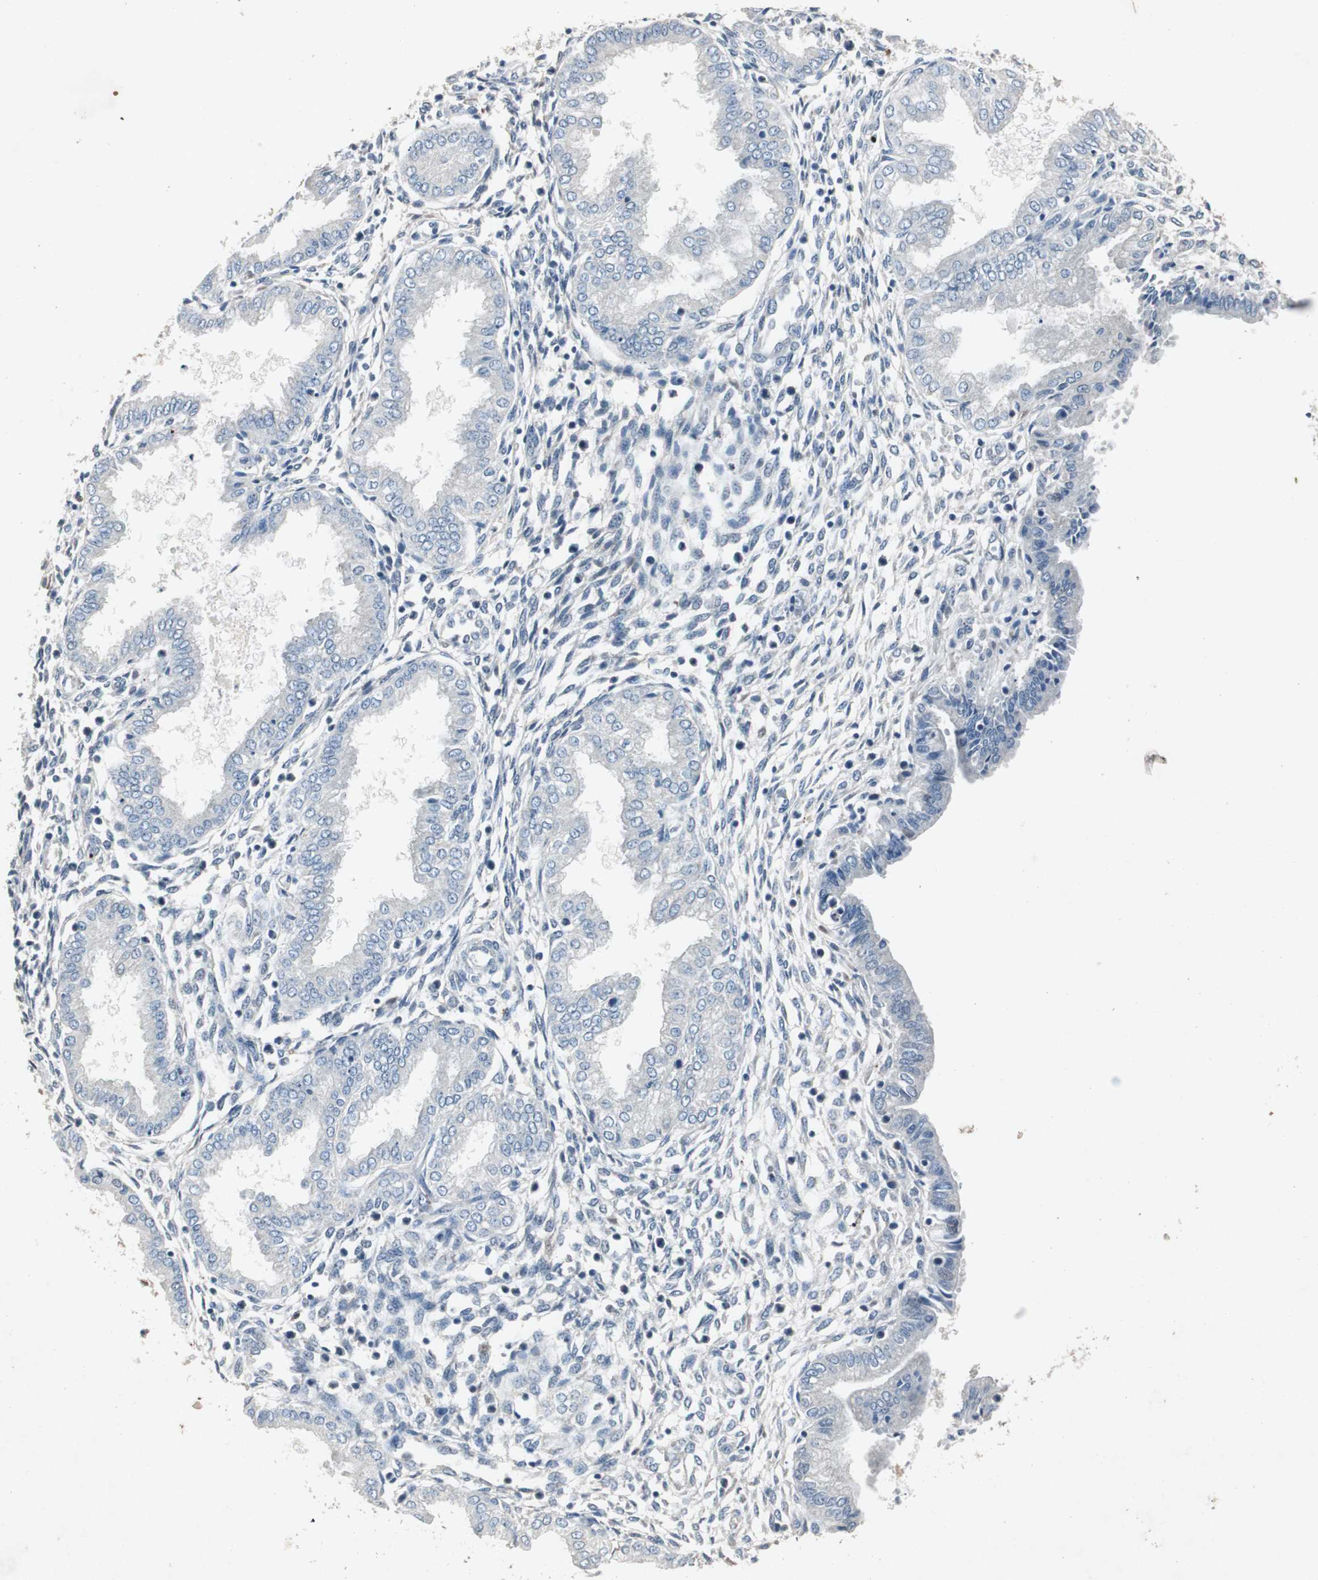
{"staining": {"intensity": "negative", "quantity": "none", "location": "none"}, "tissue": "endometrium", "cell_type": "Cells in endometrial stroma", "image_type": "normal", "snomed": [{"axis": "morphology", "description": "Normal tissue, NOS"}, {"axis": "topography", "description": "Endometrium"}], "caption": "Immunohistochemistry (IHC) of benign human endometrium shows no positivity in cells in endometrial stroma.", "gene": "ADNP2", "patient": {"sex": "female", "age": 33}}